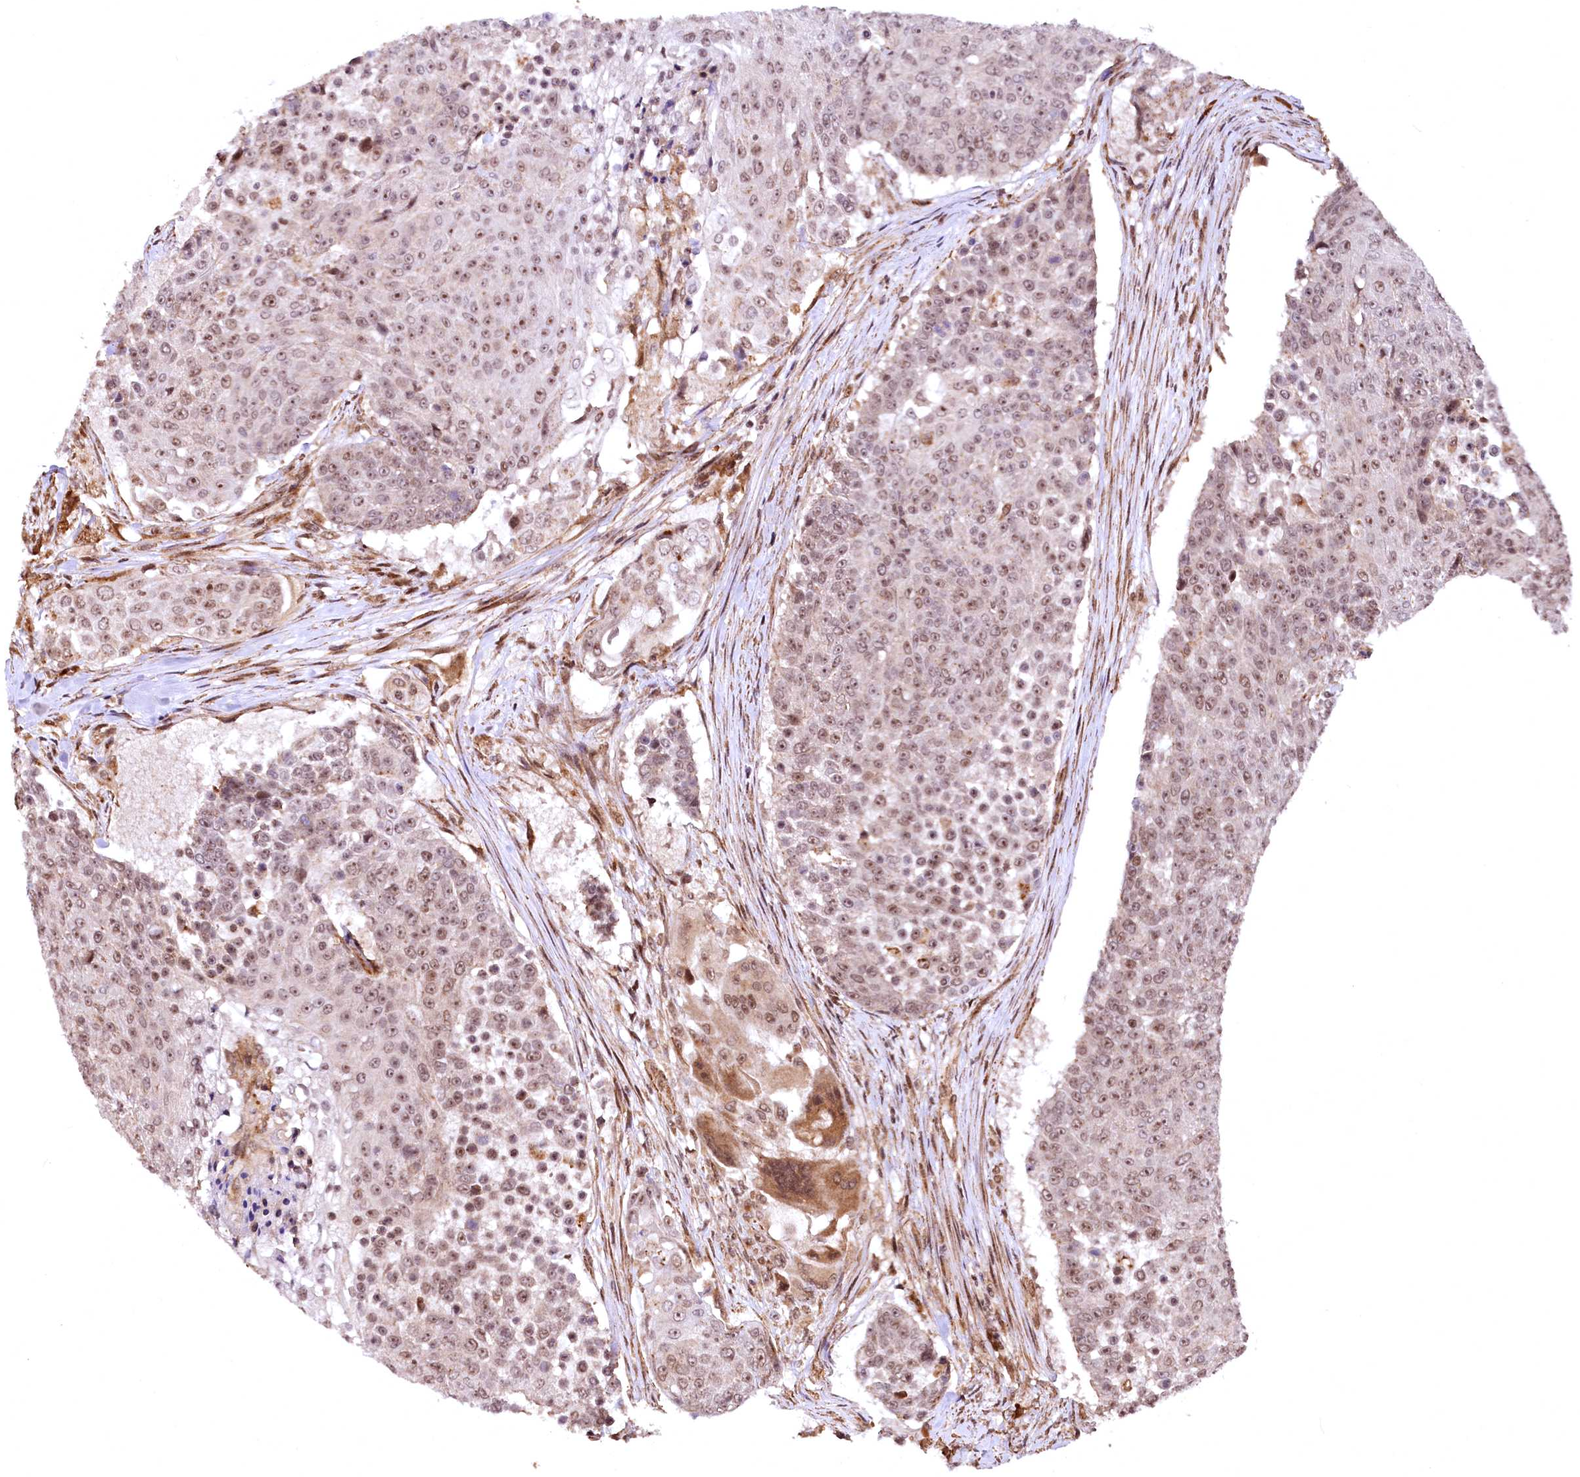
{"staining": {"intensity": "moderate", "quantity": ">75%", "location": "nuclear"}, "tissue": "urothelial cancer", "cell_type": "Tumor cells", "image_type": "cancer", "snomed": [{"axis": "morphology", "description": "Urothelial carcinoma, High grade"}, {"axis": "topography", "description": "Urinary bladder"}], "caption": "DAB (3,3'-diaminobenzidine) immunohistochemical staining of human urothelial cancer exhibits moderate nuclear protein staining in approximately >75% of tumor cells.", "gene": "PDS5B", "patient": {"sex": "female", "age": 63}}